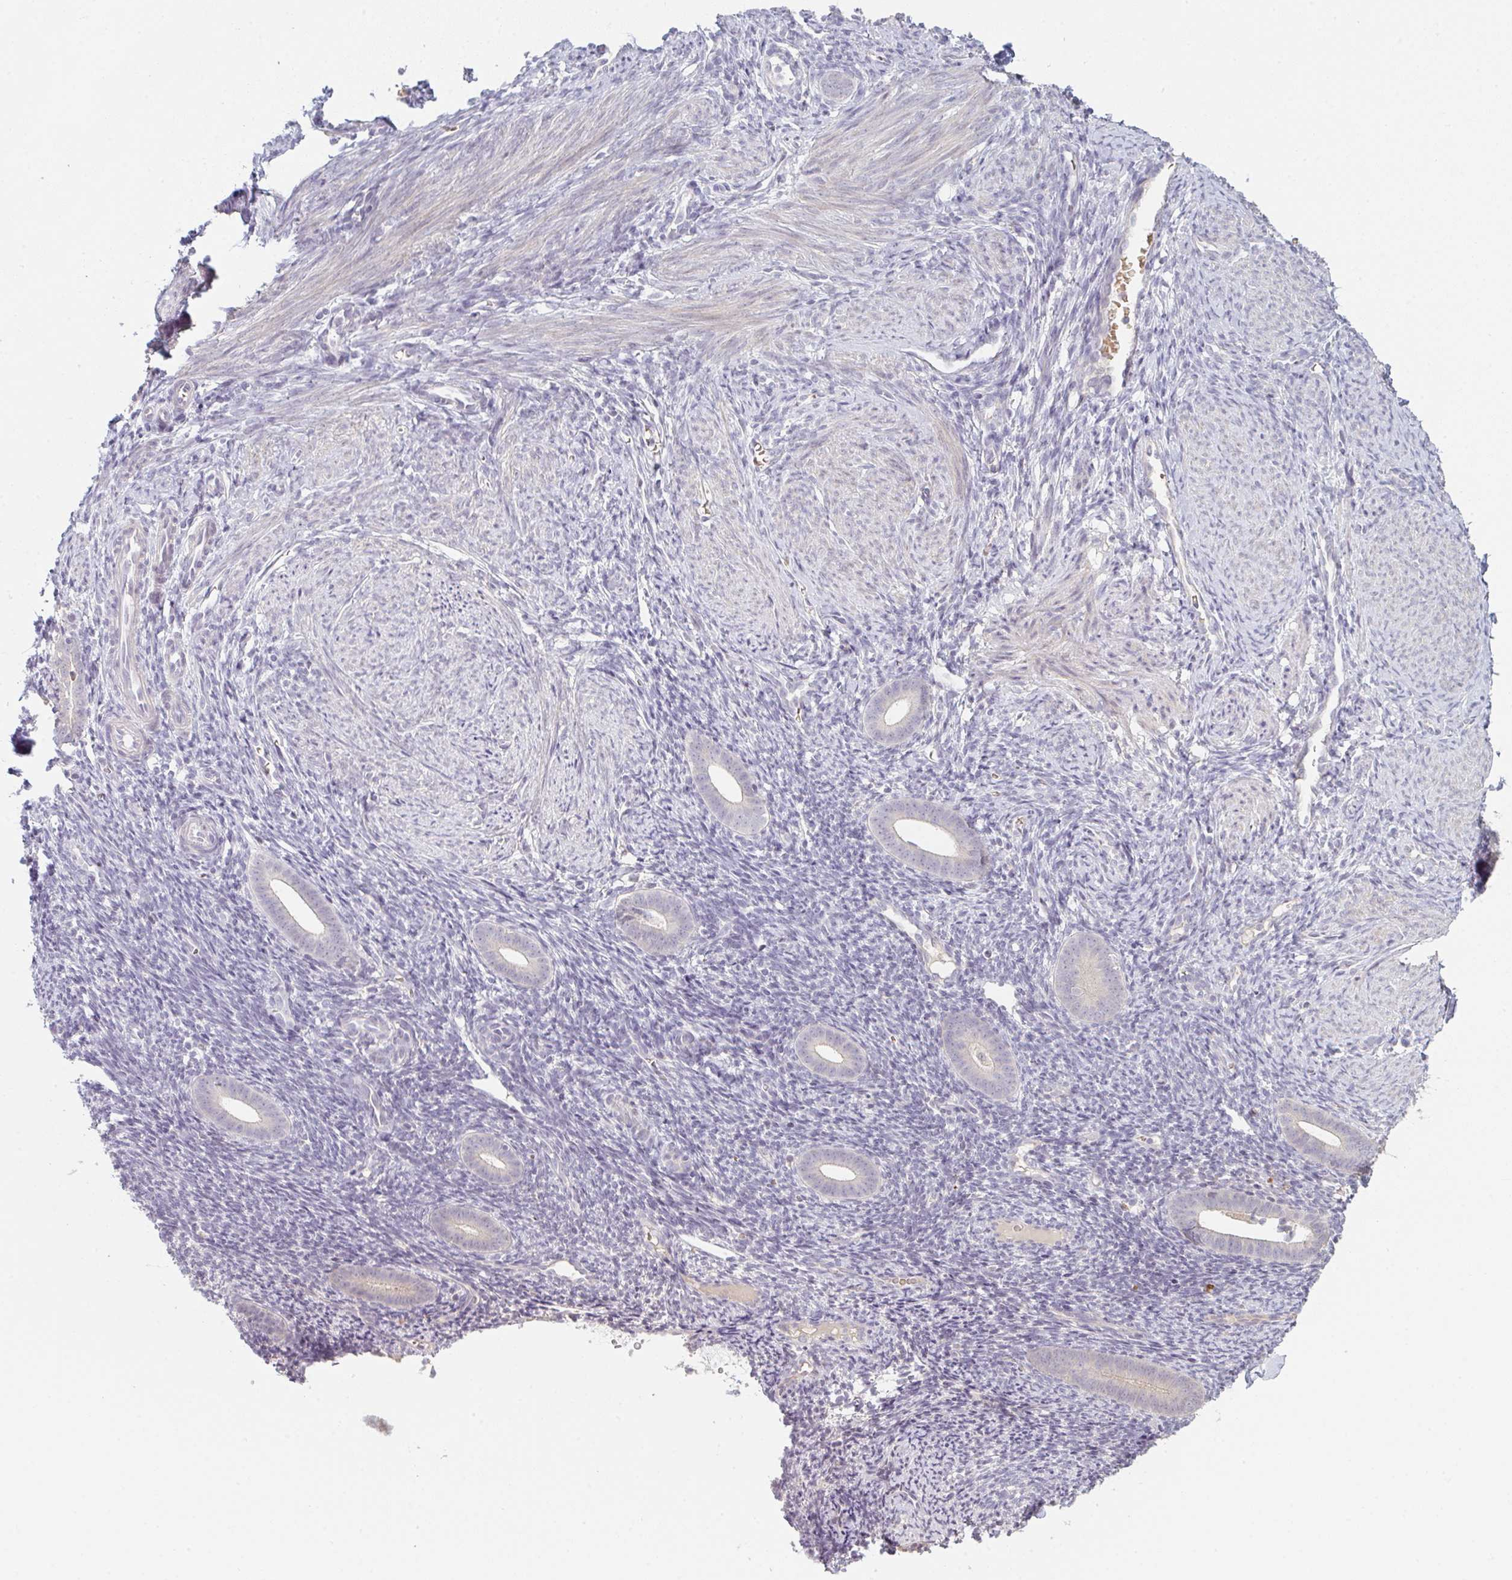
{"staining": {"intensity": "negative", "quantity": "none", "location": "none"}, "tissue": "endometrium", "cell_type": "Cells in endometrial stroma", "image_type": "normal", "snomed": [{"axis": "morphology", "description": "Normal tissue, NOS"}, {"axis": "topography", "description": "Endometrium"}], "caption": "IHC image of unremarkable endometrium: human endometrium stained with DAB (3,3'-diaminobenzidine) shows no significant protein positivity in cells in endometrial stroma.", "gene": "TMEM237", "patient": {"sex": "female", "age": 39}}